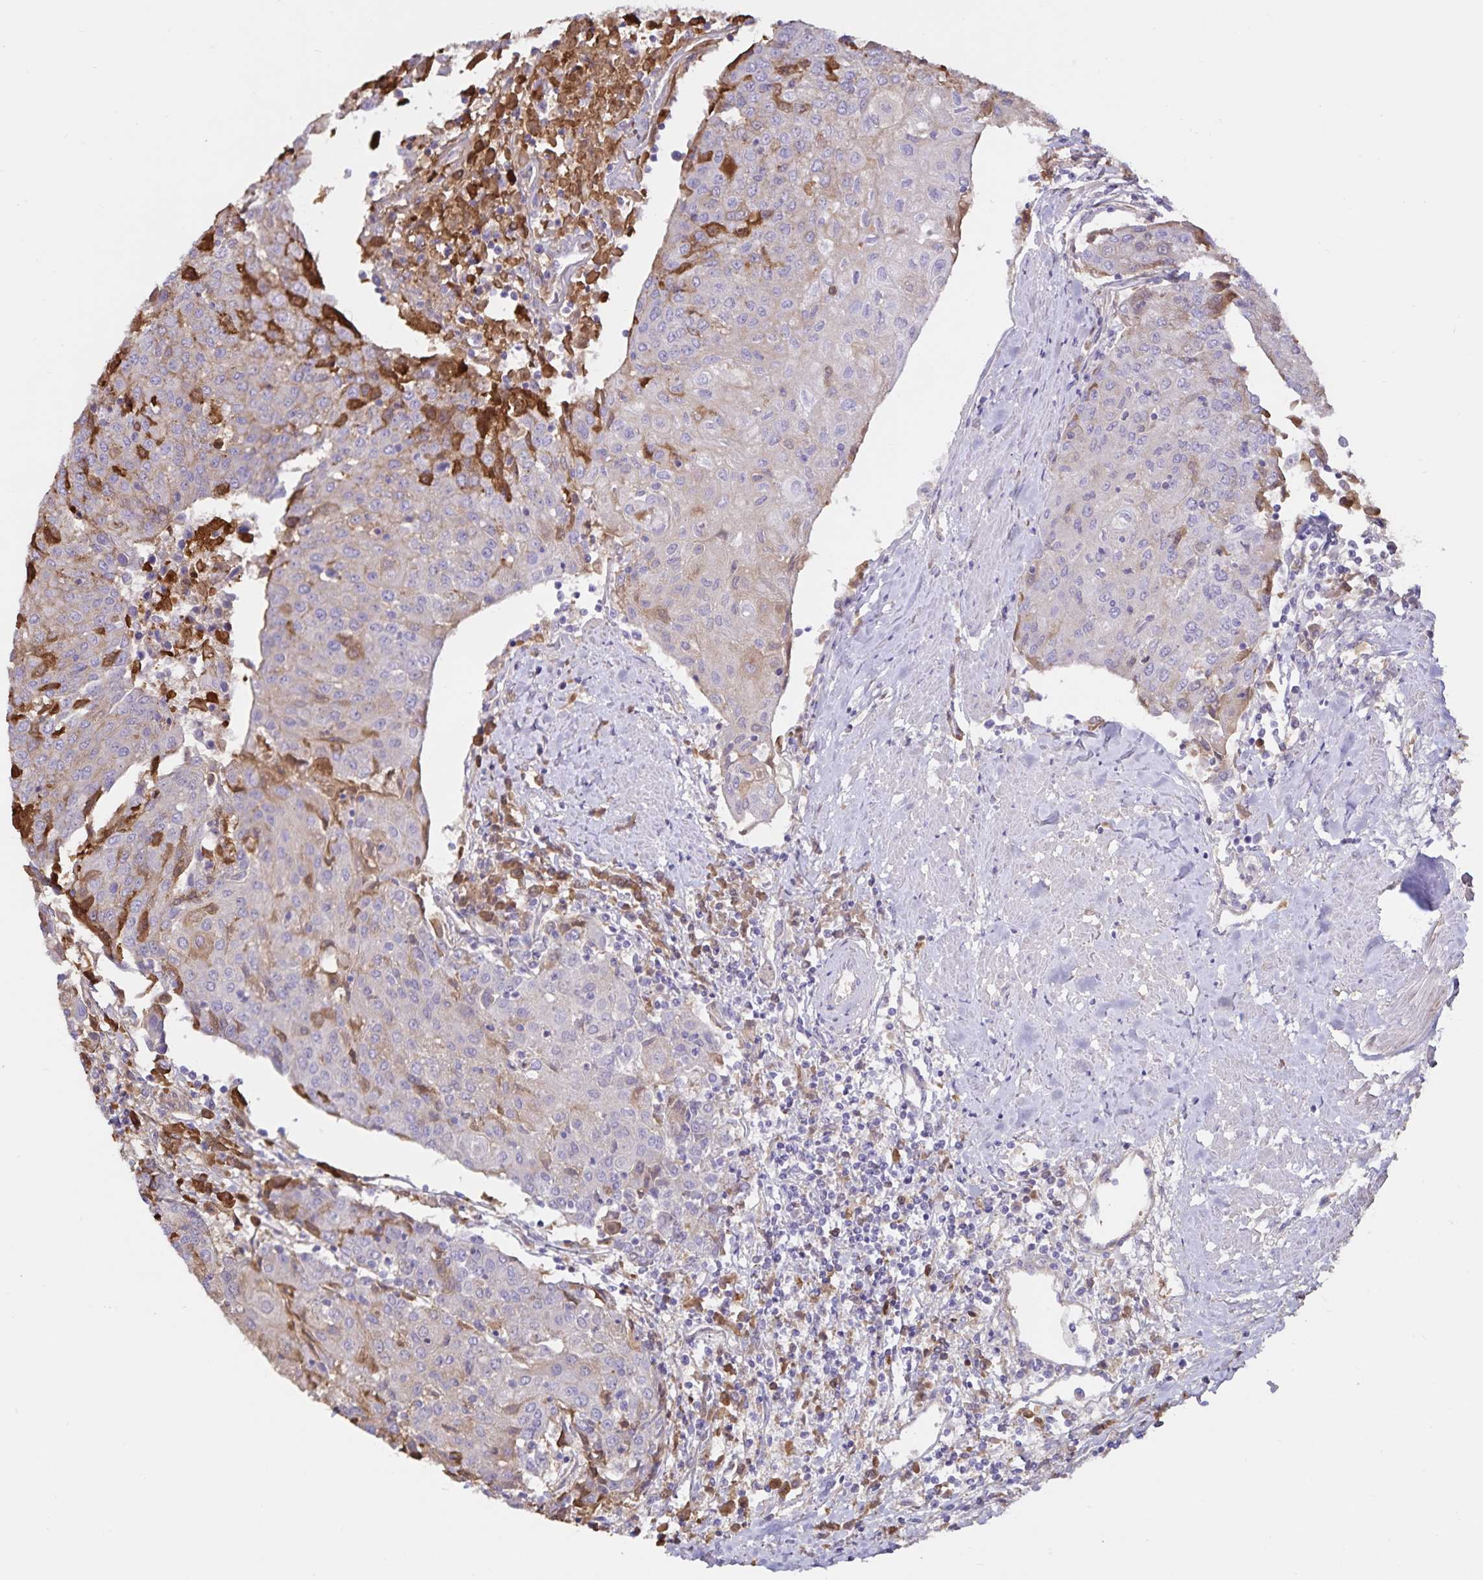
{"staining": {"intensity": "moderate", "quantity": "<25%", "location": "cytoplasmic/membranous"}, "tissue": "urothelial cancer", "cell_type": "Tumor cells", "image_type": "cancer", "snomed": [{"axis": "morphology", "description": "Urothelial carcinoma, High grade"}, {"axis": "topography", "description": "Urinary bladder"}], "caption": "Immunohistochemical staining of urothelial carcinoma (high-grade) demonstrates low levels of moderate cytoplasmic/membranous positivity in approximately <25% of tumor cells.", "gene": "FGG", "patient": {"sex": "female", "age": 85}}